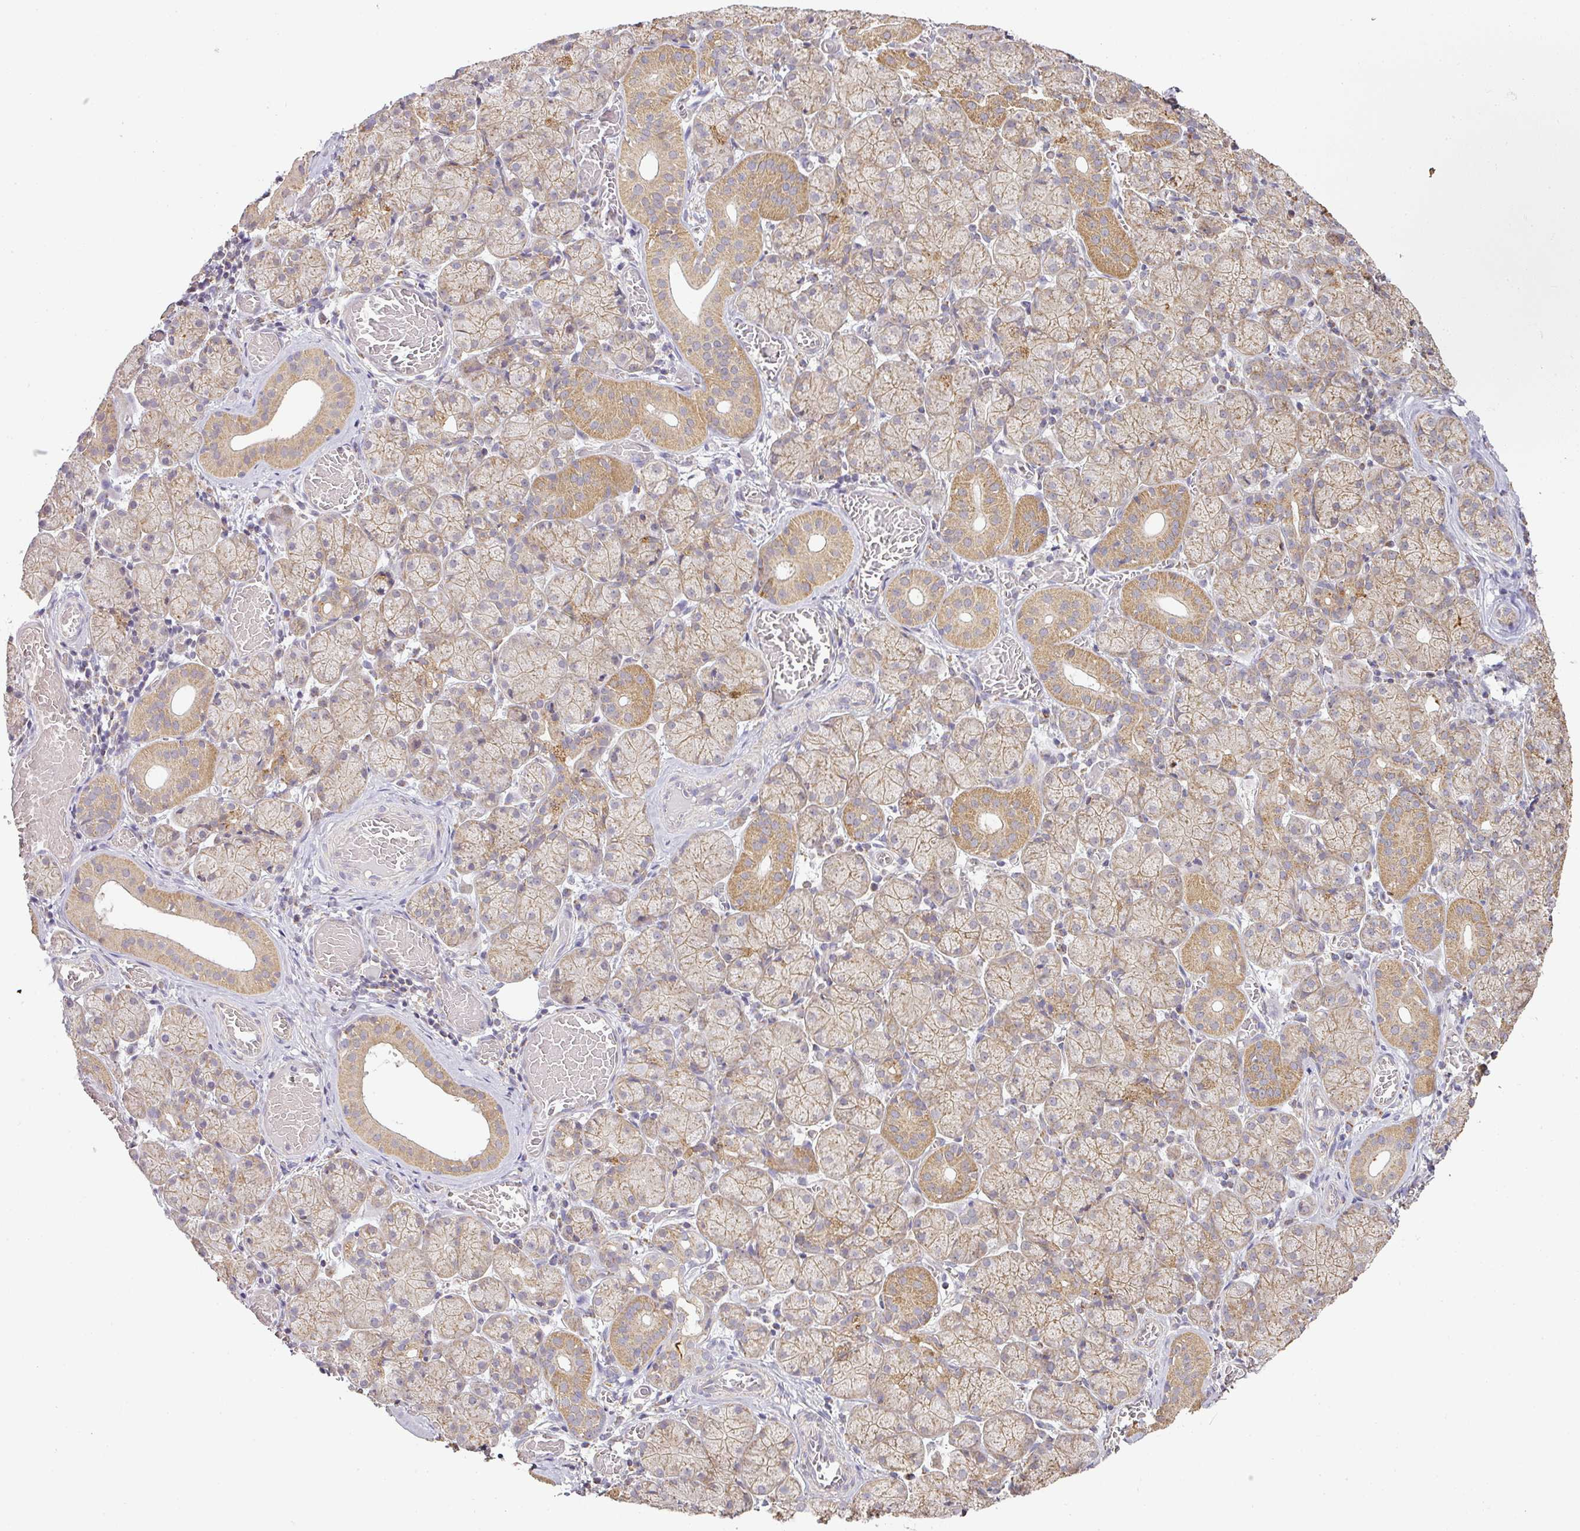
{"staining": {"intensity": "moderate", "quantity": "25%-75%", "location": "cytoplasmic/membranous"}, "tissue": "salivary gland", "cell_type": "Glandular cells", "image_type": "normal", "snomed": [{"axis": "morphology", "description": "Normal tissue, NOS"}, {"axis": "topography", "description": "Salivary gland"}], "caption": "The photomicrograph demonstrates immunohistochemical staining of normal salivary gland. There is moderate cytoplasmic/membranous staining is seen in approximately 25%-75% of glandular cells. (DAB IHC with brightfield microscopy, high magnification).", "gene": "MYOM2", "patient": {"sex": "female", "age": 24}}